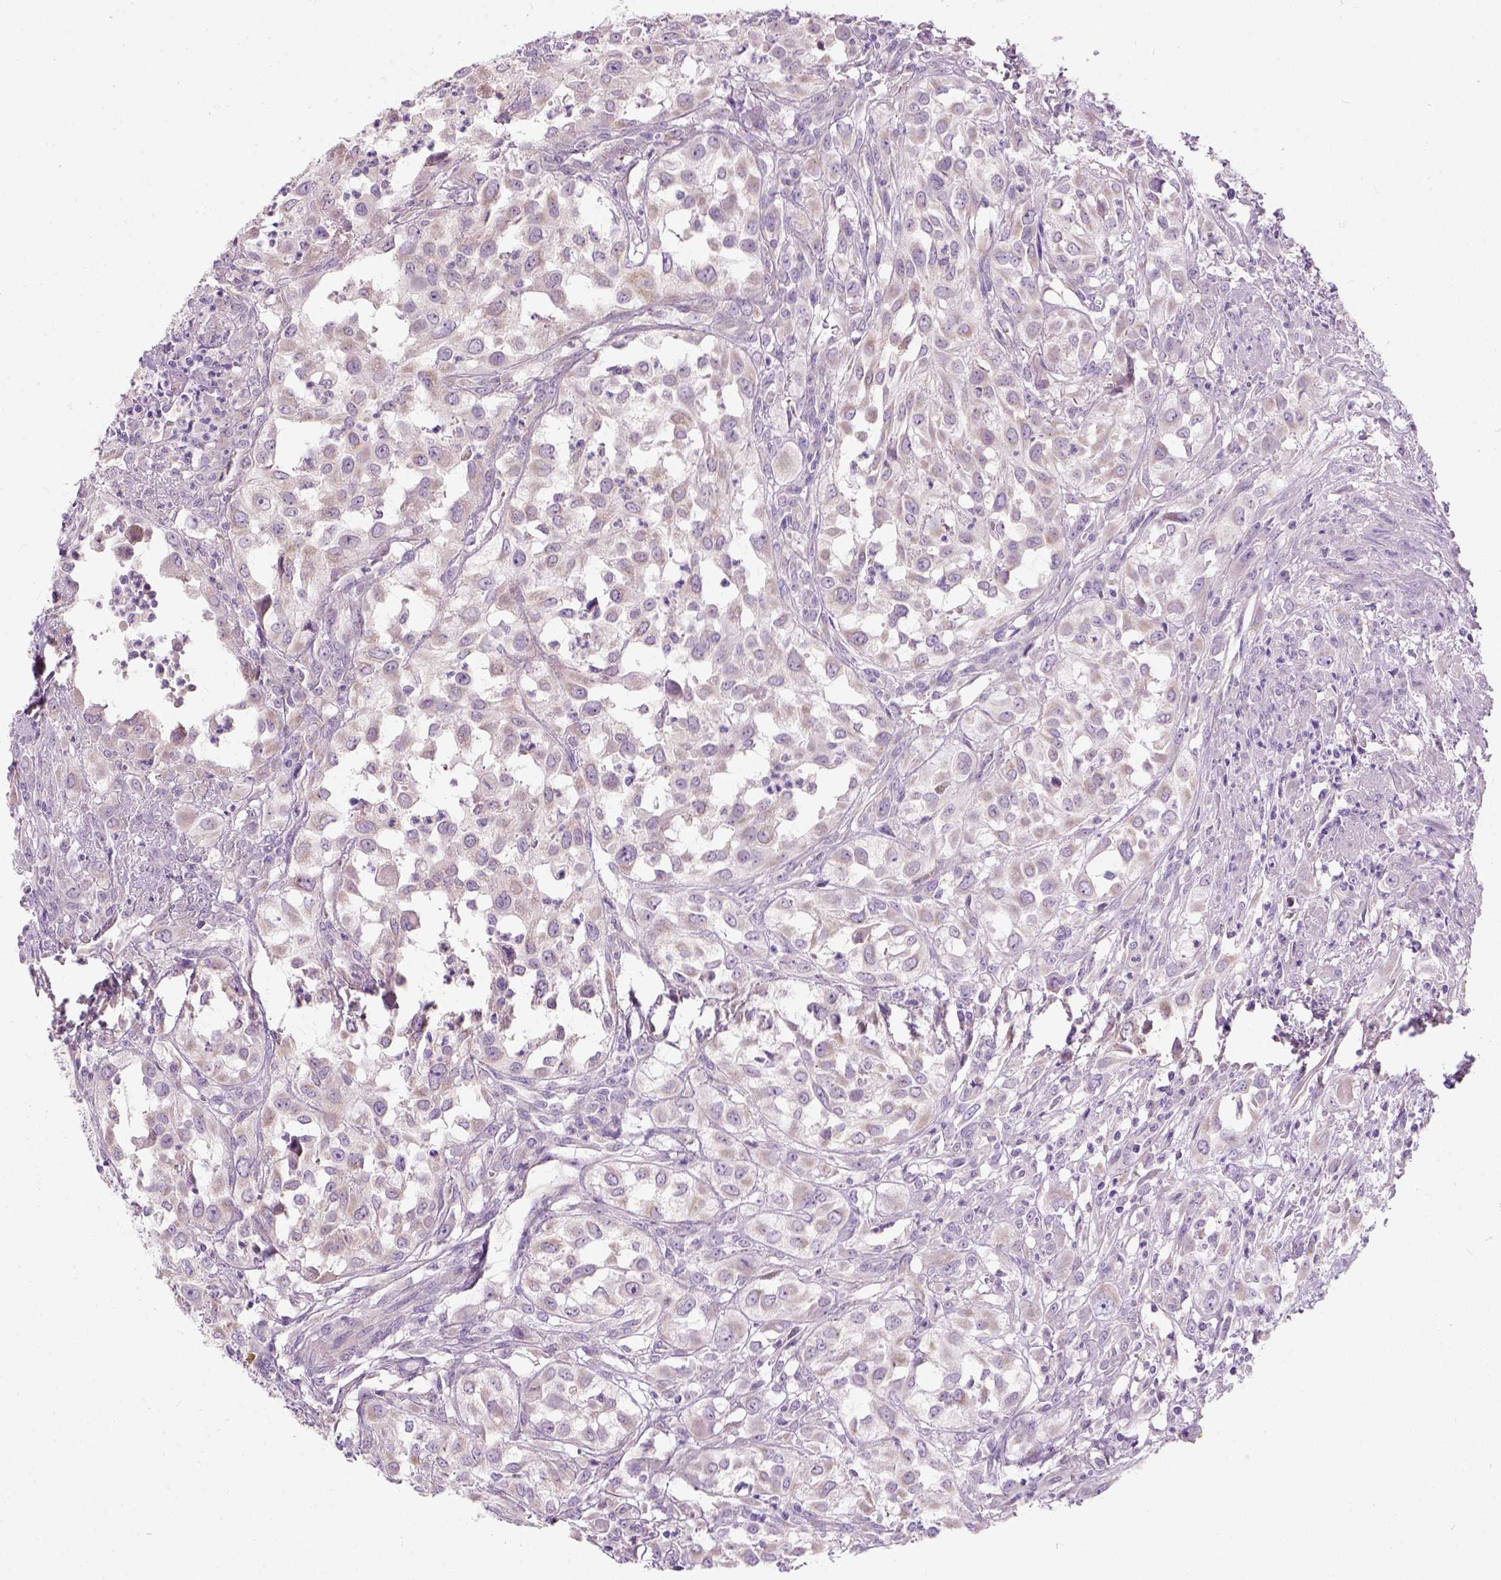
{"staining": {"intensity": "negative", "quantity": "none", "location": "none"}, "tissue": "urothelial cancer", "cell_type": "Tumor cells", "image_type": "cancer", "snomed": [{"axis": "morphology", "description": "Urothelial carcinoma, High grade"}, {"axis": "topography", "description": "Urinary bladder"}], "caption": "A micrograph of urothelial cancer stained for a protein displays no brown staining in tumor cells.", "gene": "TRIM72", "patient": {"sex": "male", "age": 67}}